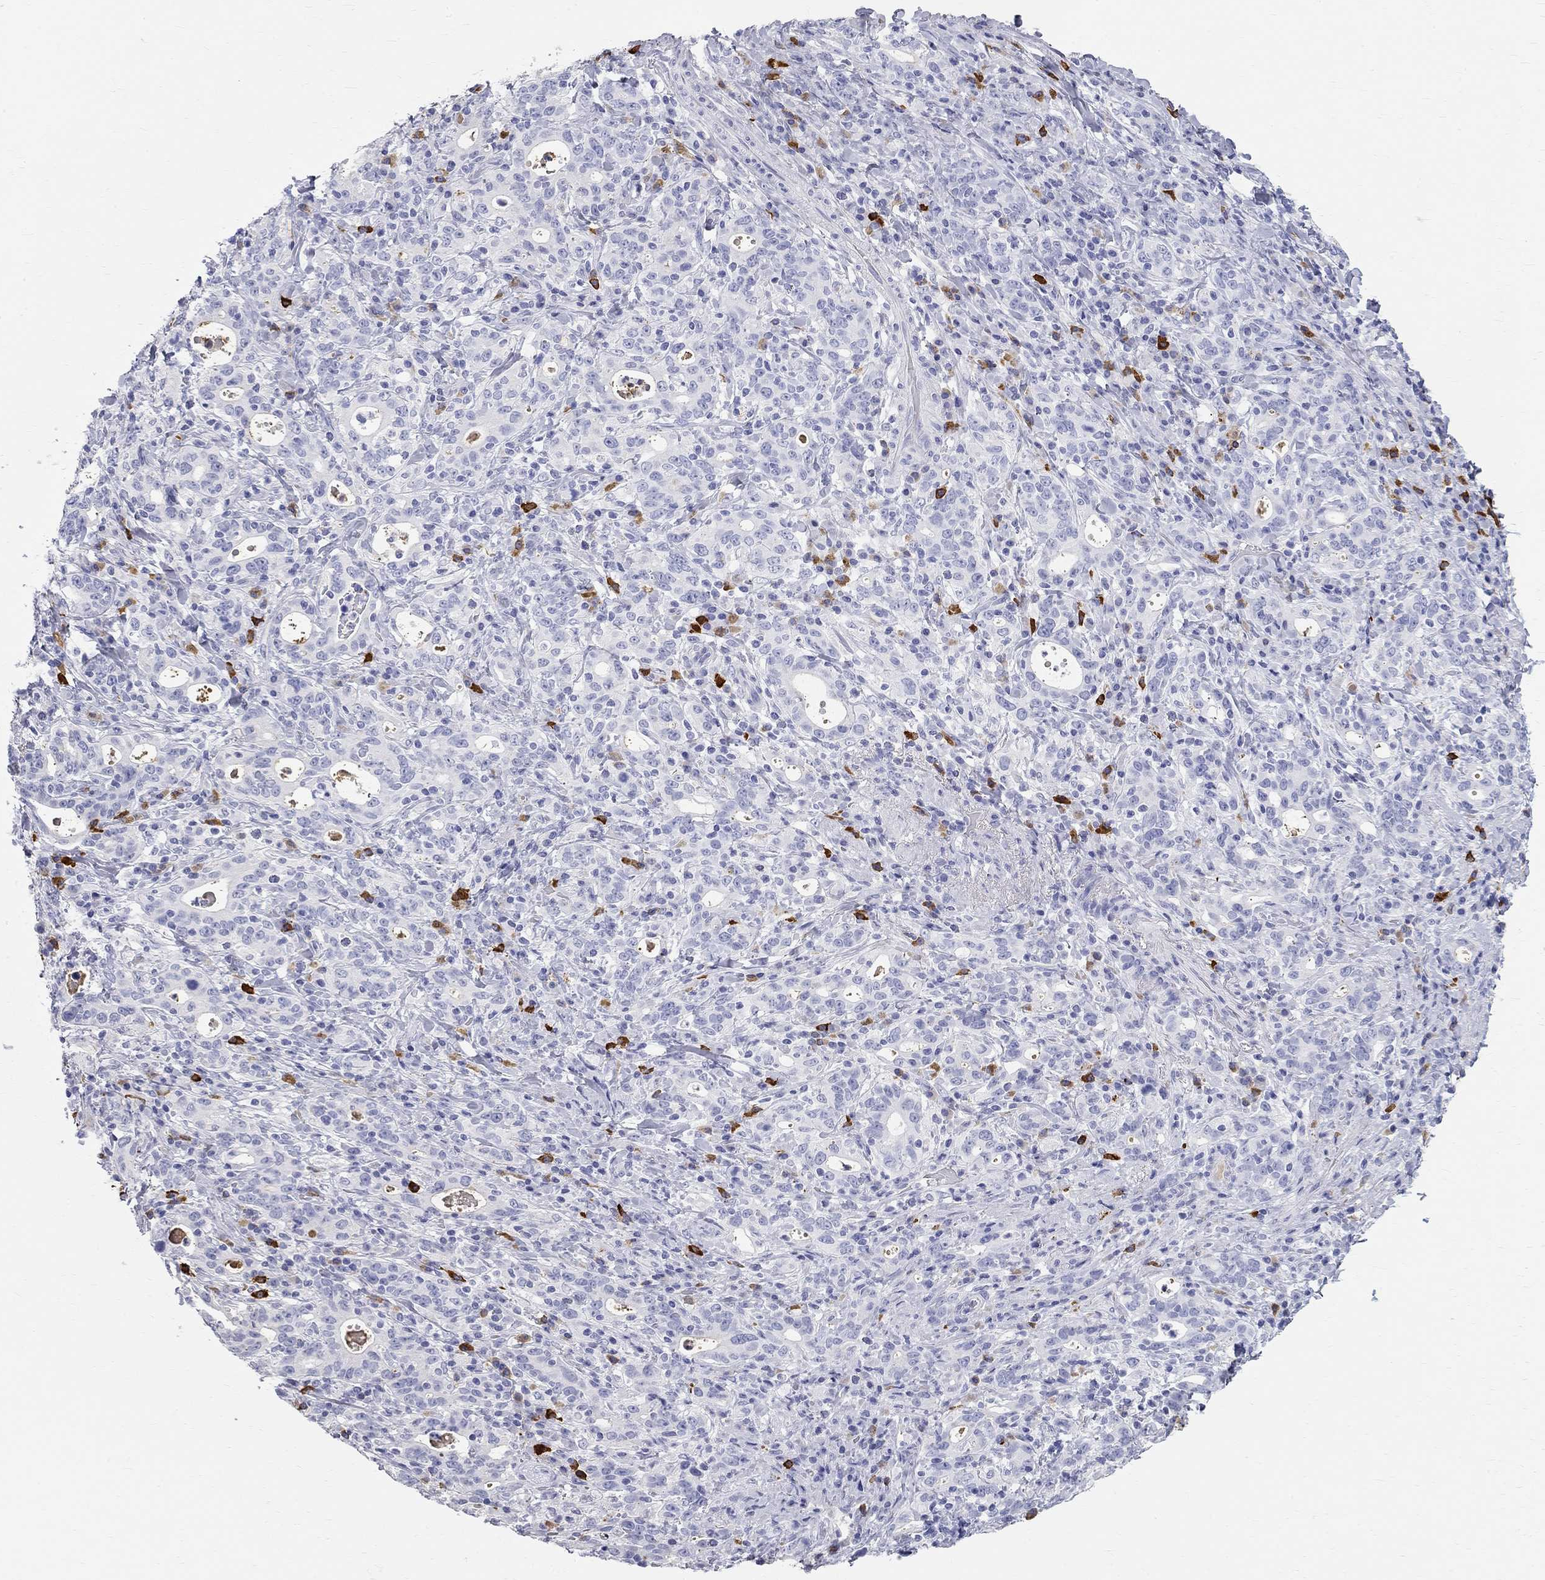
{"staining": {"intensity": "negative", "quantity": "none", "location": "none"}, "tissue": "stomach cancer", "cell_type": "Tumor cells", "image_type": "cancer", "snomed": [{"axis": "morphology", "description": "Adenocarcinoma, NOS"}, {"axis": "topography", "description": "Stomach"}], "caption": "High magnification brightfield microscopy of stomach cancer (adenocarcinoma) stained with DAB (brown) and counterstained with hematoxylin (blue): tumor cells show no significant staining.", "gene": "PHOX2B", "patient": {"sex": "male", "age": 79}}